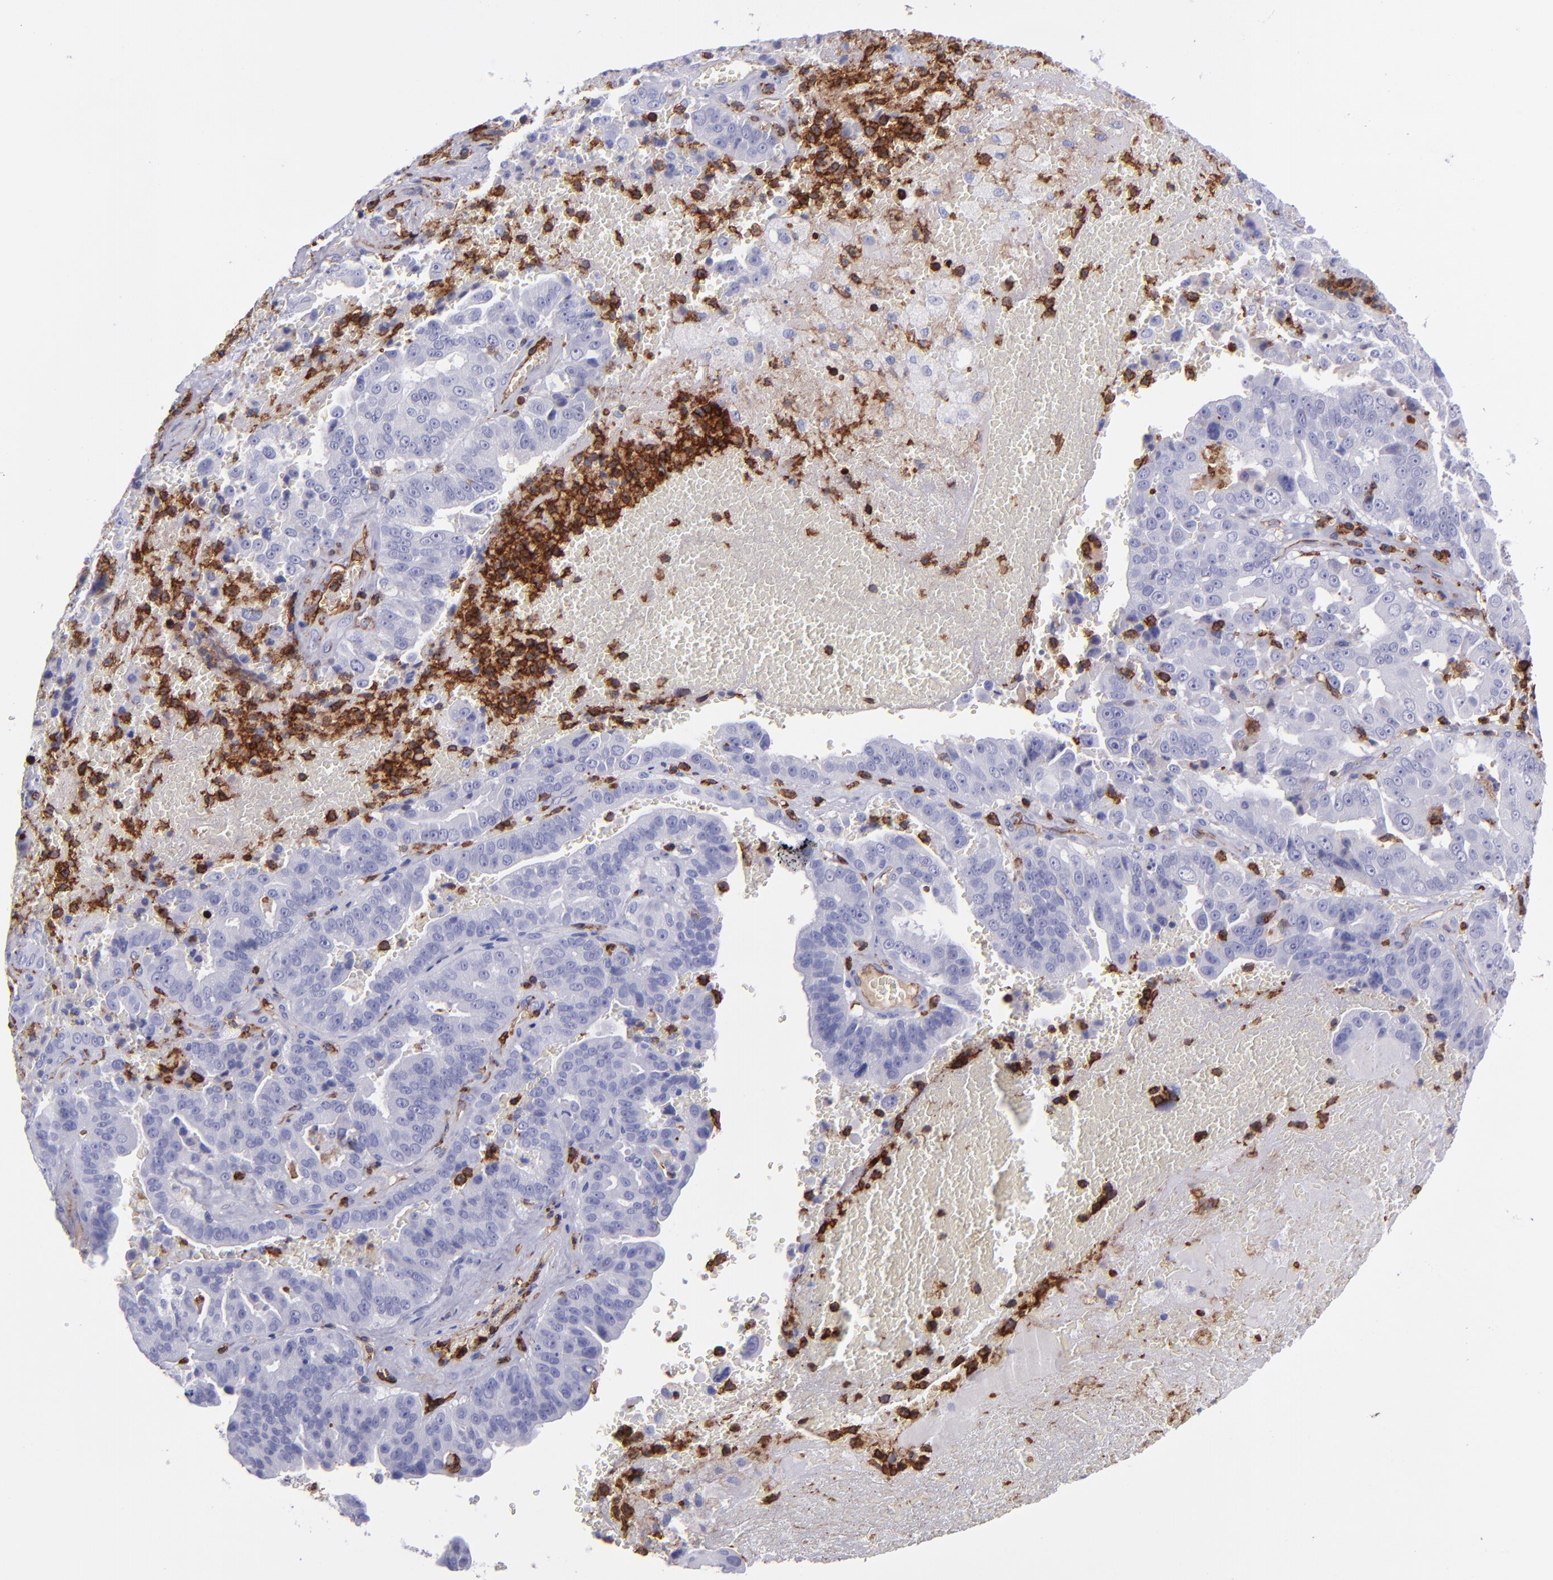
{"staining": {"intensity": "negative", "quantity": "none", "location": "none"}, "tissue": "liver cancer", "cell_type": "Tumor cells", "image_type": "cancer", "snomed": [{"axis": "morphology", "description": "Cholangiocarcinoma"}, {"axis": "topography", "description": "Liver"}], "caption": "Human liver cholangiocarcinoma stained for a protein using immunohistochemistry reveals no staining in tumor cells.", "gene": "ICAM3", "patient": {"sex": "female", "age": 79}}